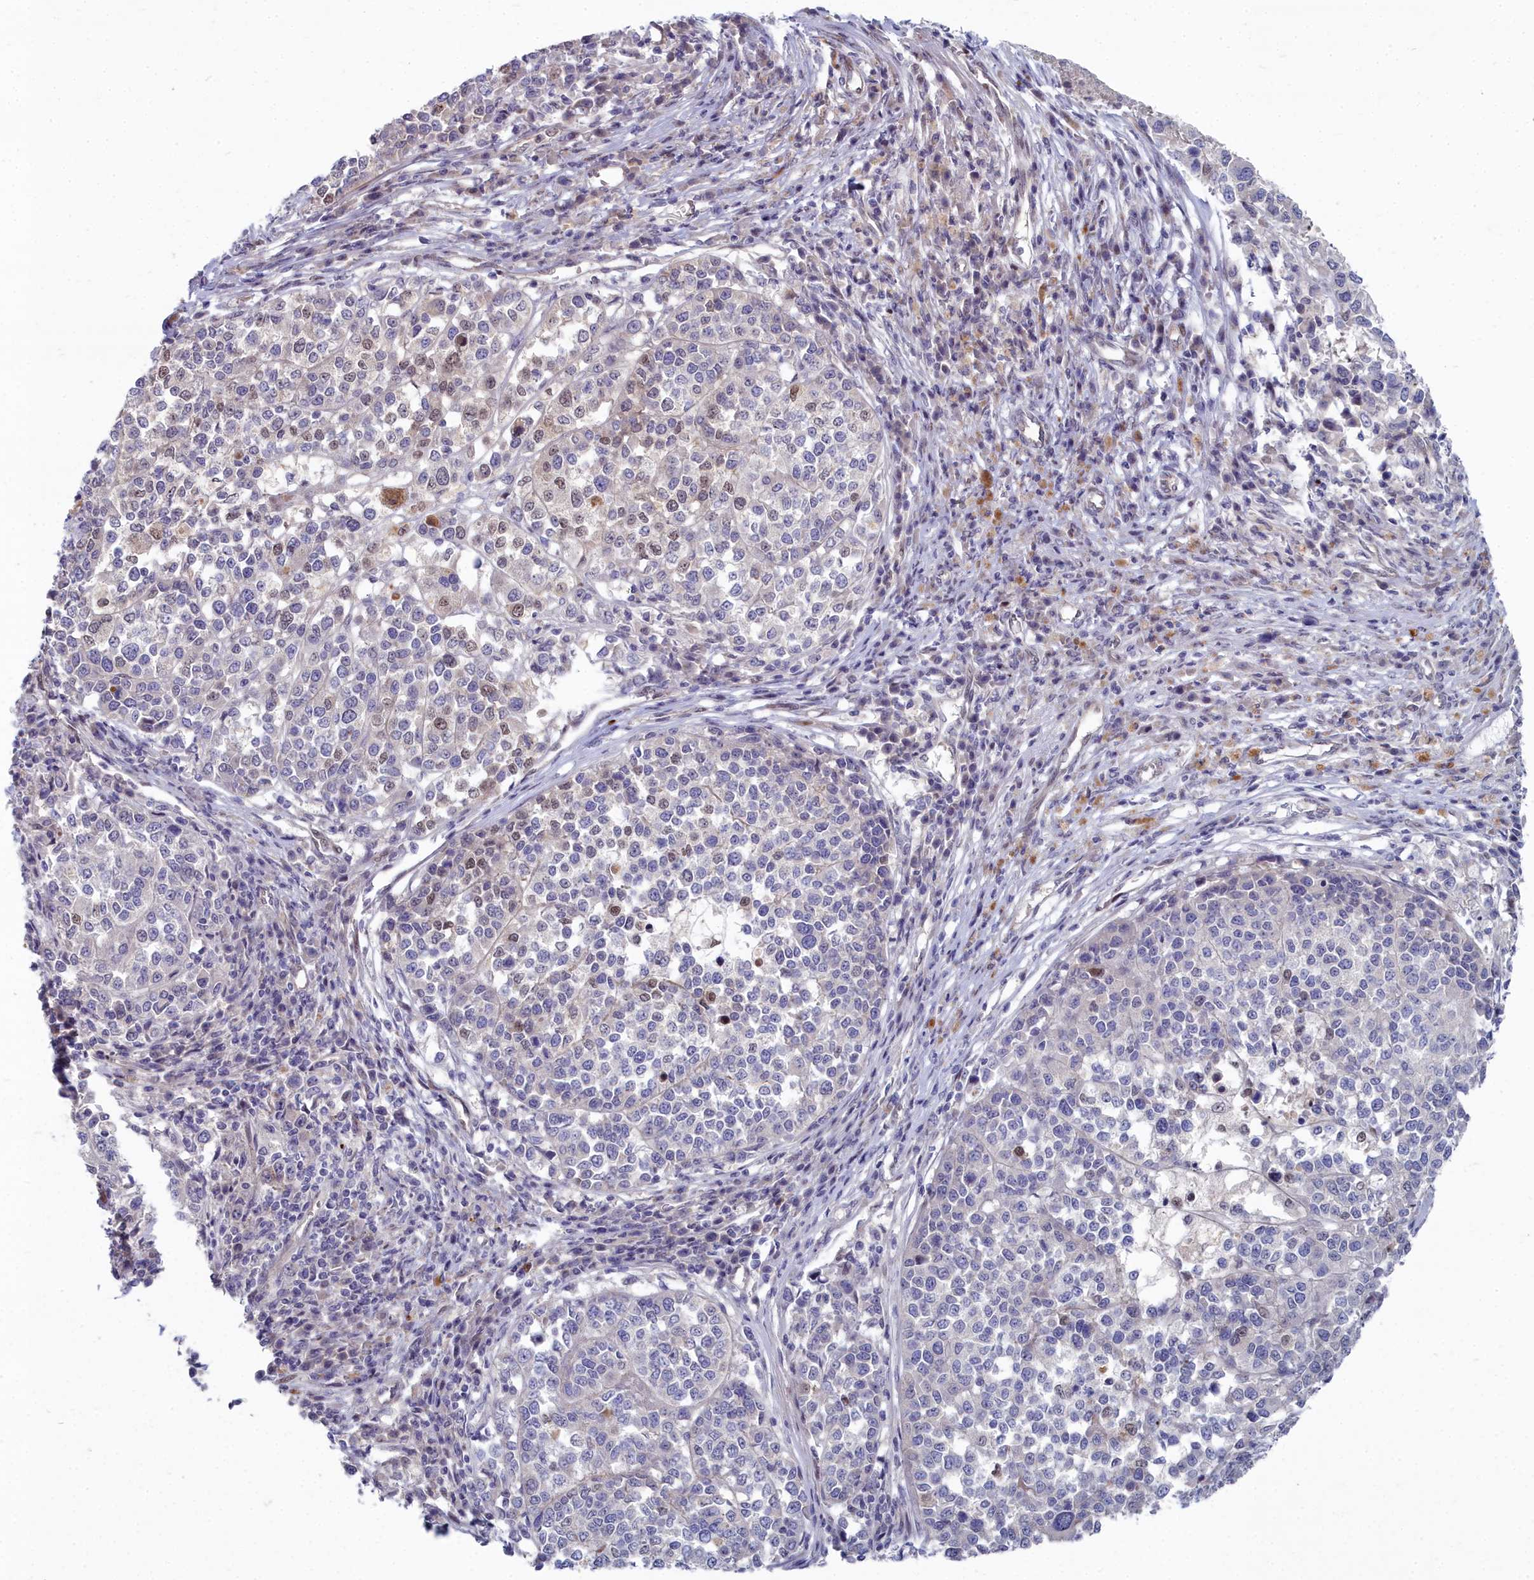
{"staining": {"intensity": "moderate", "quantity": "<25%", "location": "nuclear"}, "tissue": "melanoma", "cell_type": "Tumor cells", "image_type": "cancer", "snomed": [{"axis": "morphology", "description": "Malignant melanoma, Metastatic site"}, {"axis": "topography", "description": "Lymph node"}], "caption": "High-magnification brightfield microscopy of malignant melanoma (metastatic site) stained with DAB (3,3'-diaminobenzidine) (brown) and counterstained with hematoxylin (blue). tumor cells exhibit moderate nuclear staining is identified in about<25% of cells. (DAB (3,3'-diaminobenzidine) IHC, brown staining for protein, blue staining for nuclei).", "gene": "RPS27A", "patient": {"sex": "male", "age": 44}}